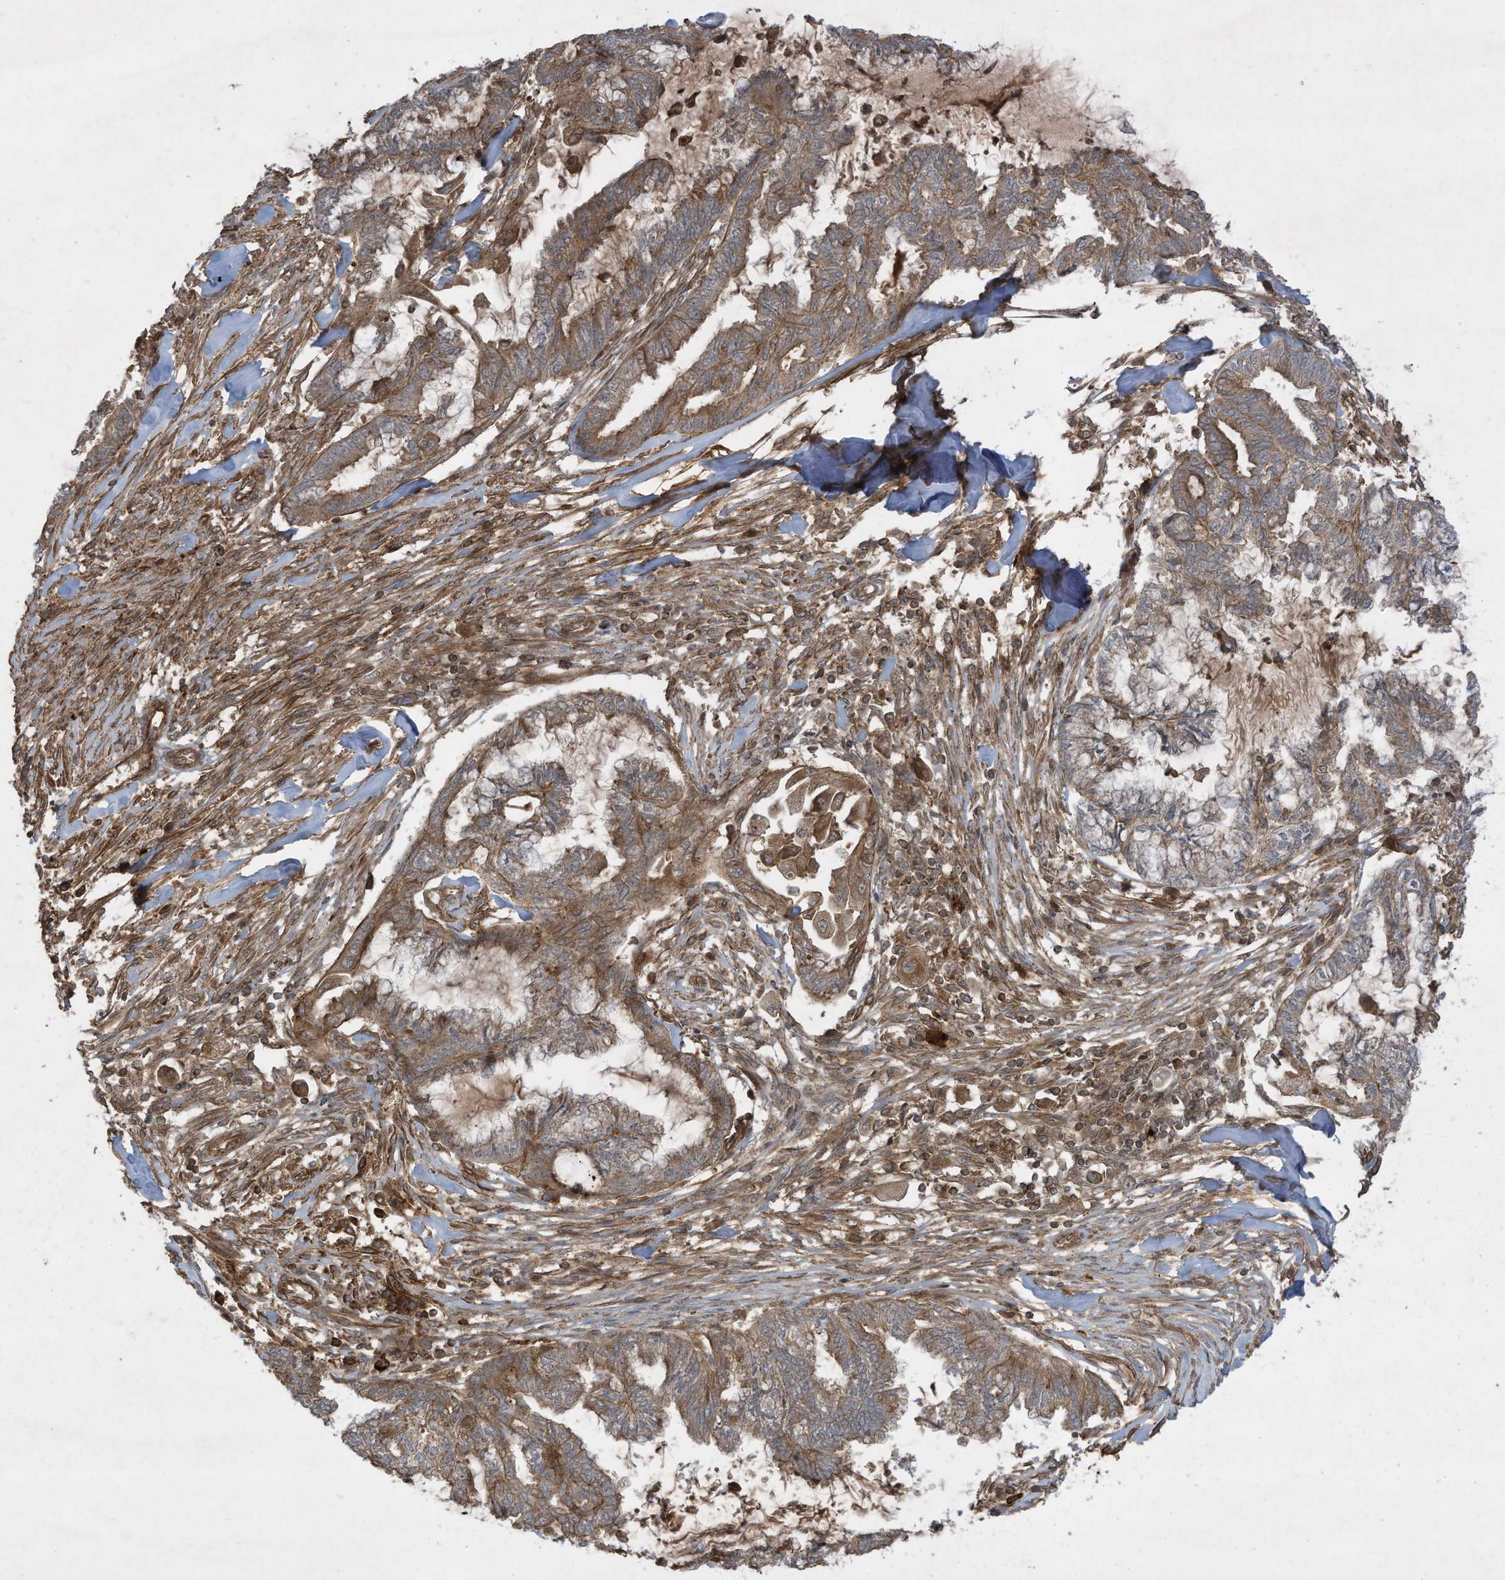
{"staining": {"intensity": "moderate", "quantity": ">75%", "location": "cytoplasmic/membranous"}, "tissue": "endometrial cancer", "cell_type": "Tumor cells", "image_type": "cancer", "snomed": [{"axis": "morphology", "description": "Adenocarcinoma, NOS"}, {"axis": "topography", "description": "Endometrium"}], "caption": "Moderate cytoplasmic/membranous expression for a protein is present in approximately >75% of tumor cells of adenocarcinoma (endometrial) using immunohistochemistry (IHC).", "gene": "DDIT4", "patient": {"sex": "female", "age": 86}}